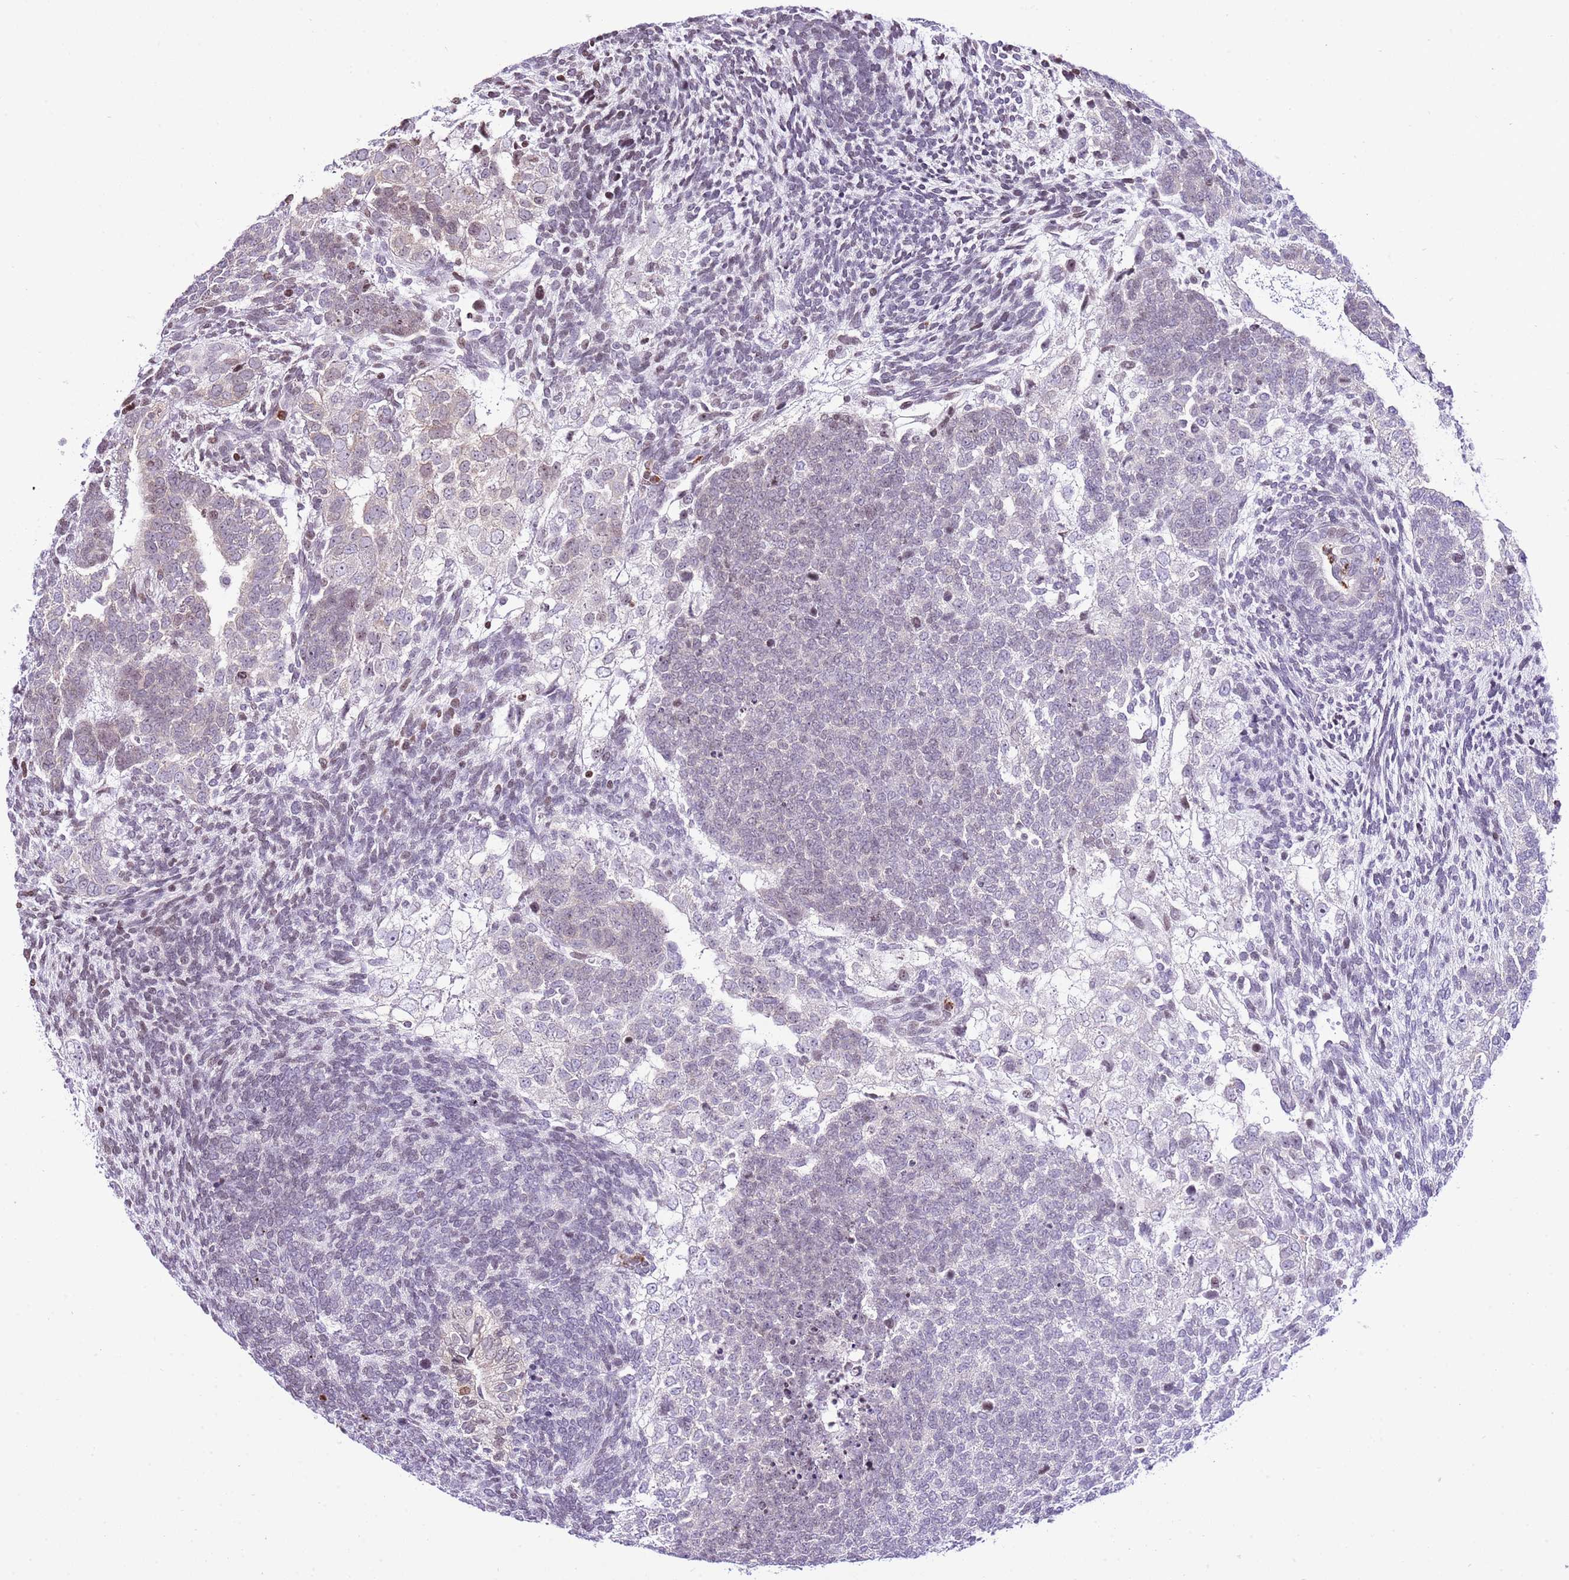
{"staining": {"intensity": "negative", "quantity": "none", "location": "none"}, "tissue": "testis cancer", "cell_type": "Tumor cells", "image_type": "cancer", "snomed": [{"axis": "morphology", "description": "Carcinoma, Embryonal, NOS"}, {"axis": "topography", "description": "Testis"}], "caption": "DAB immunohistochemical staining of testis cancer reveals no significant expression in tumor cells.", "gene": "PRR15", "patient": {"sex": "male", "age": 23}}